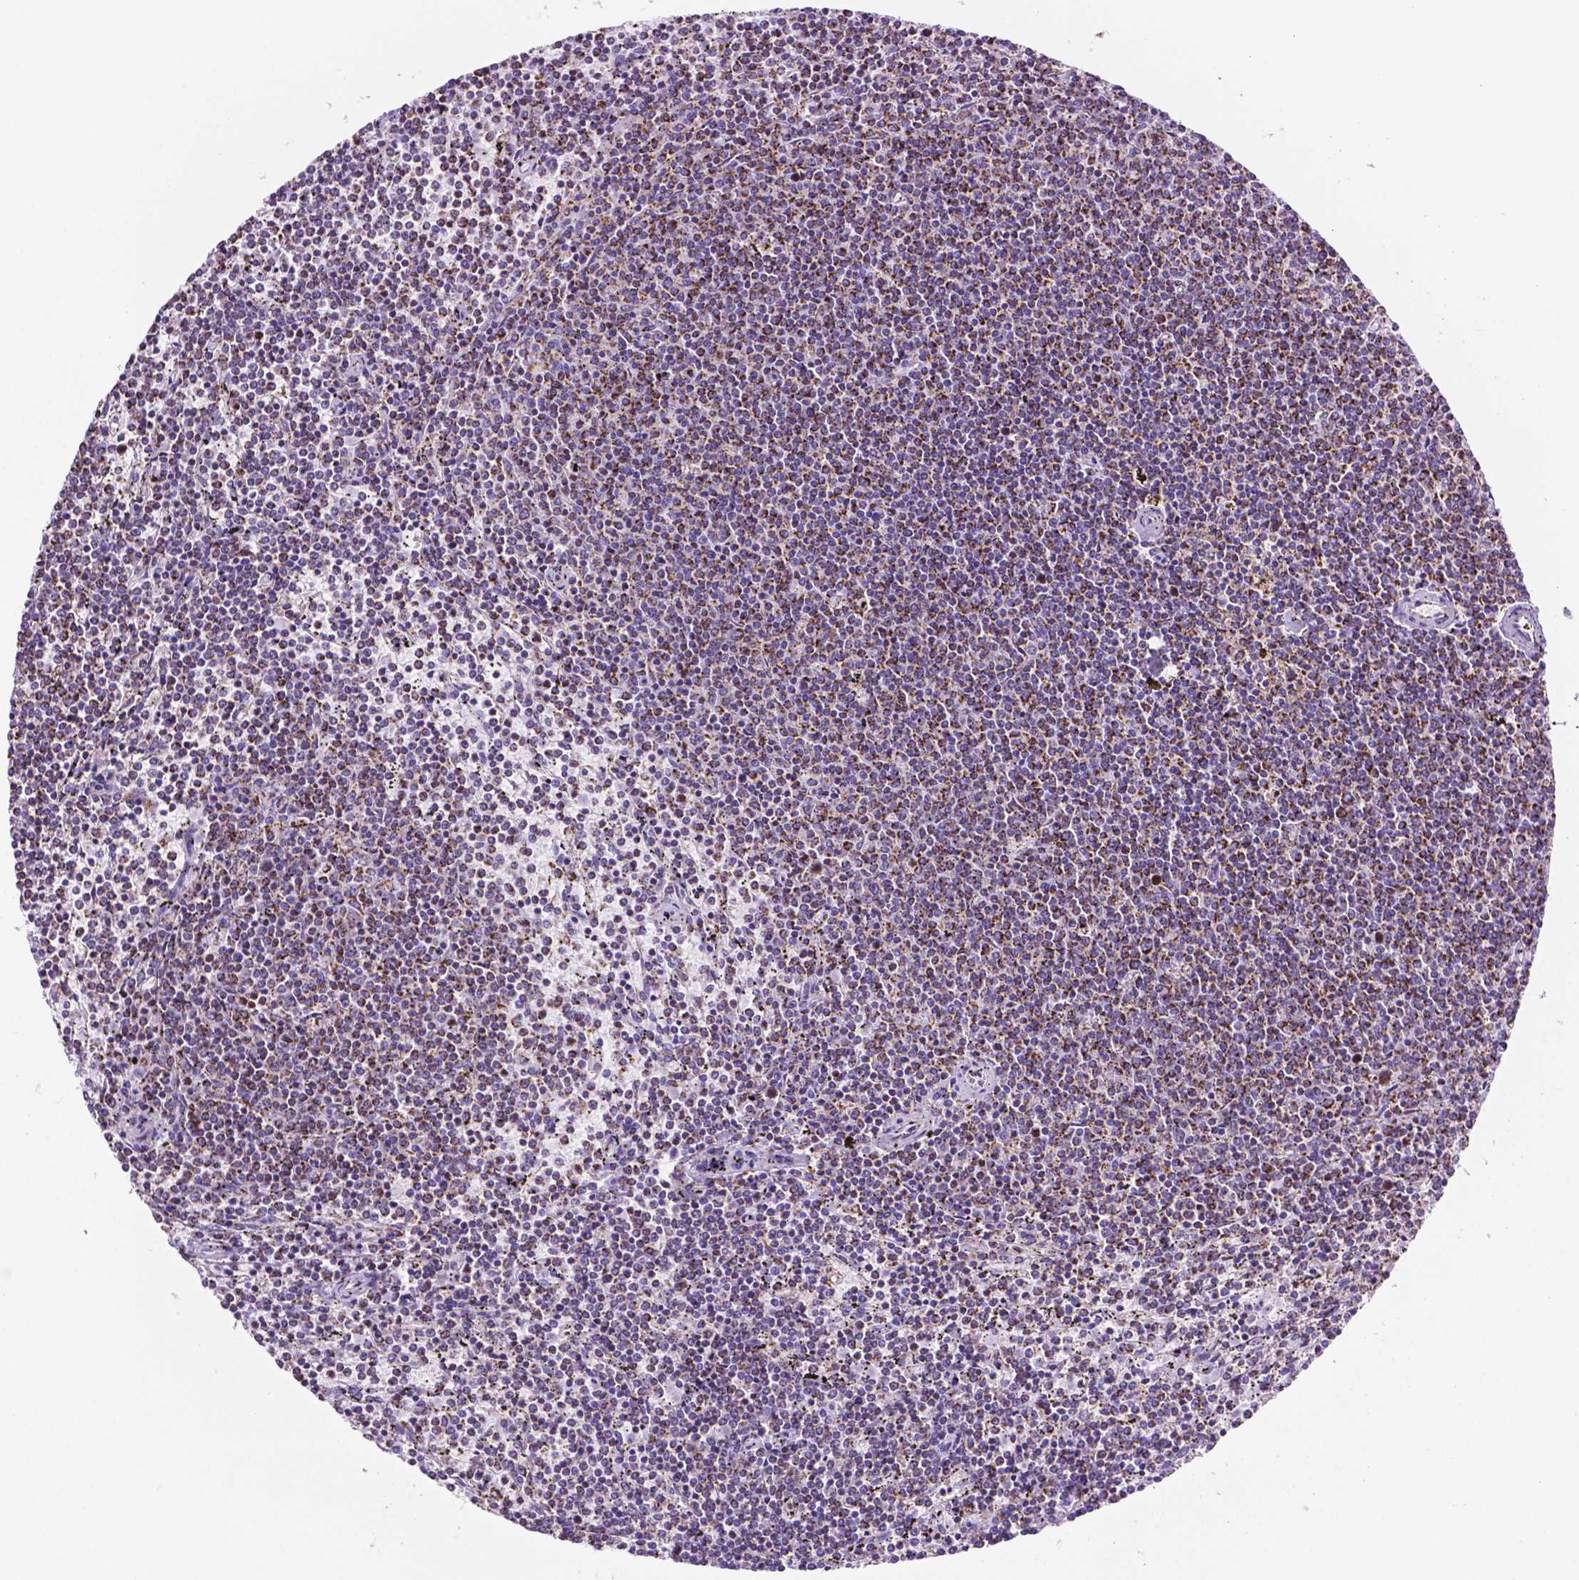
{"staining": {"intensity": "moderate", "quantity": ">75%", "location": "cytoplasmic/membranous"}, "tissue": "lymphoma", "cell_type": "Tumor cells", "image_type": "cancer", "snomed": [{"axis": "morphology", "description": "Malignant lymphoma, non-Hodgkin's type, Low grade"}, {"axis": "topography", "description": "Spleen"}], "caption": "There is medium levels of moderate cytoplasmic/membranous positivity in tumor cells of malignant lymphoma, non-Hodgkin's type (low-grade), as demonstrated by immunohistochemical staining (brown color).", "gene": "GDPD5", "patient": {"sex": "female", "age": 50}}